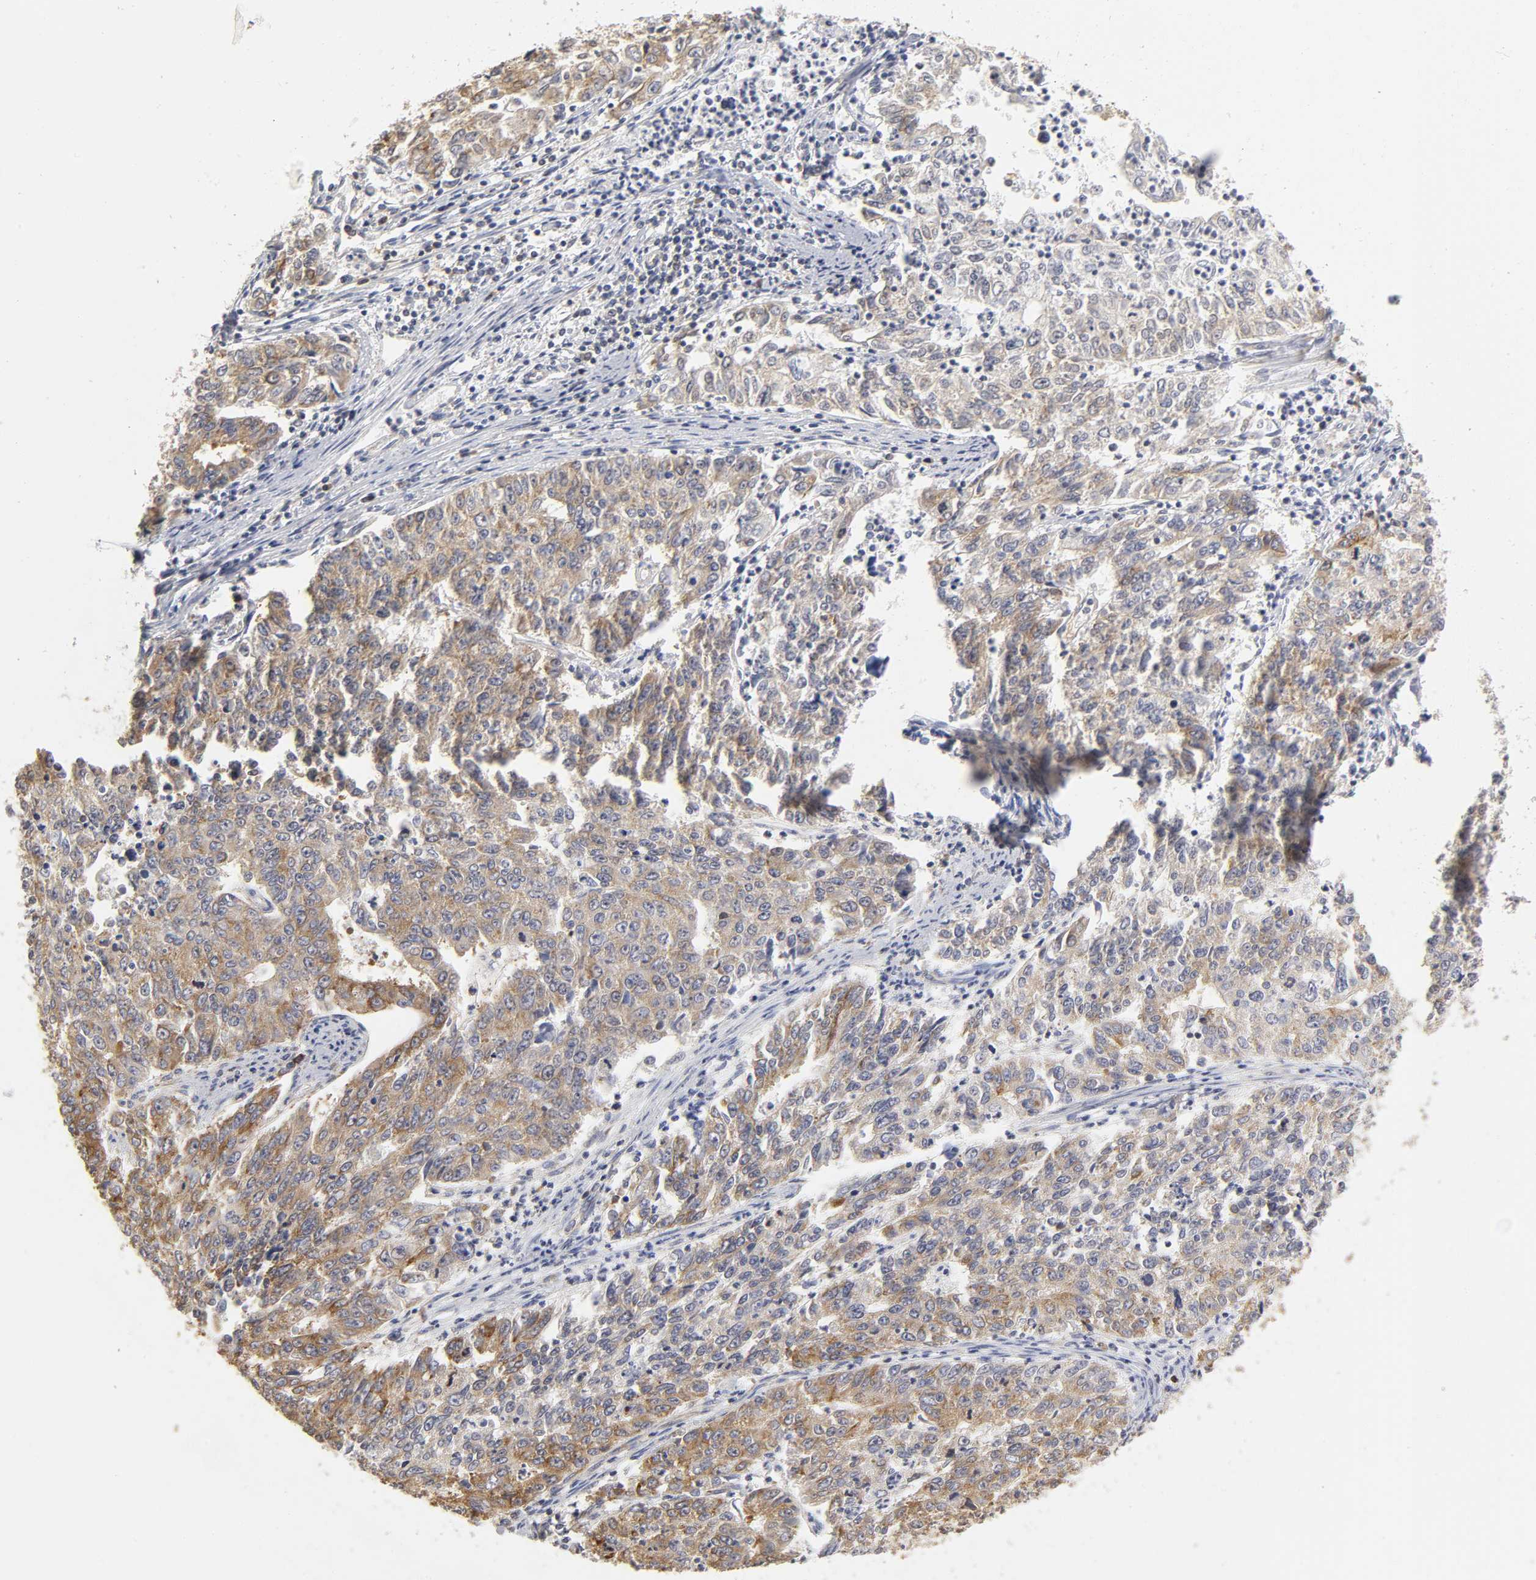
{"staining": {"intensity": "strong", "quantity": ">75%", "location": "cytoplasmic/membranous"}, "tissue": "endometrial cancer", "cell_type": "Tumor cells", "image_type": "cancer", "snomed": [{"axis": "morphology", "description": "Adenocarcinoma, NOS"}, {"axis": "topography", "description": "Endometrium"}], "caption": "Tumor cells reveal high levels of strong cytoplasmic/membranous positivity in about >75% of cells in human adenocarcinoma (endometrial). Immunohistochemistry stains the protein of interest in brown and the nuclei are stained blue.", "gene": "RPL14", "patient": {"sex": "female", "age": 42}}